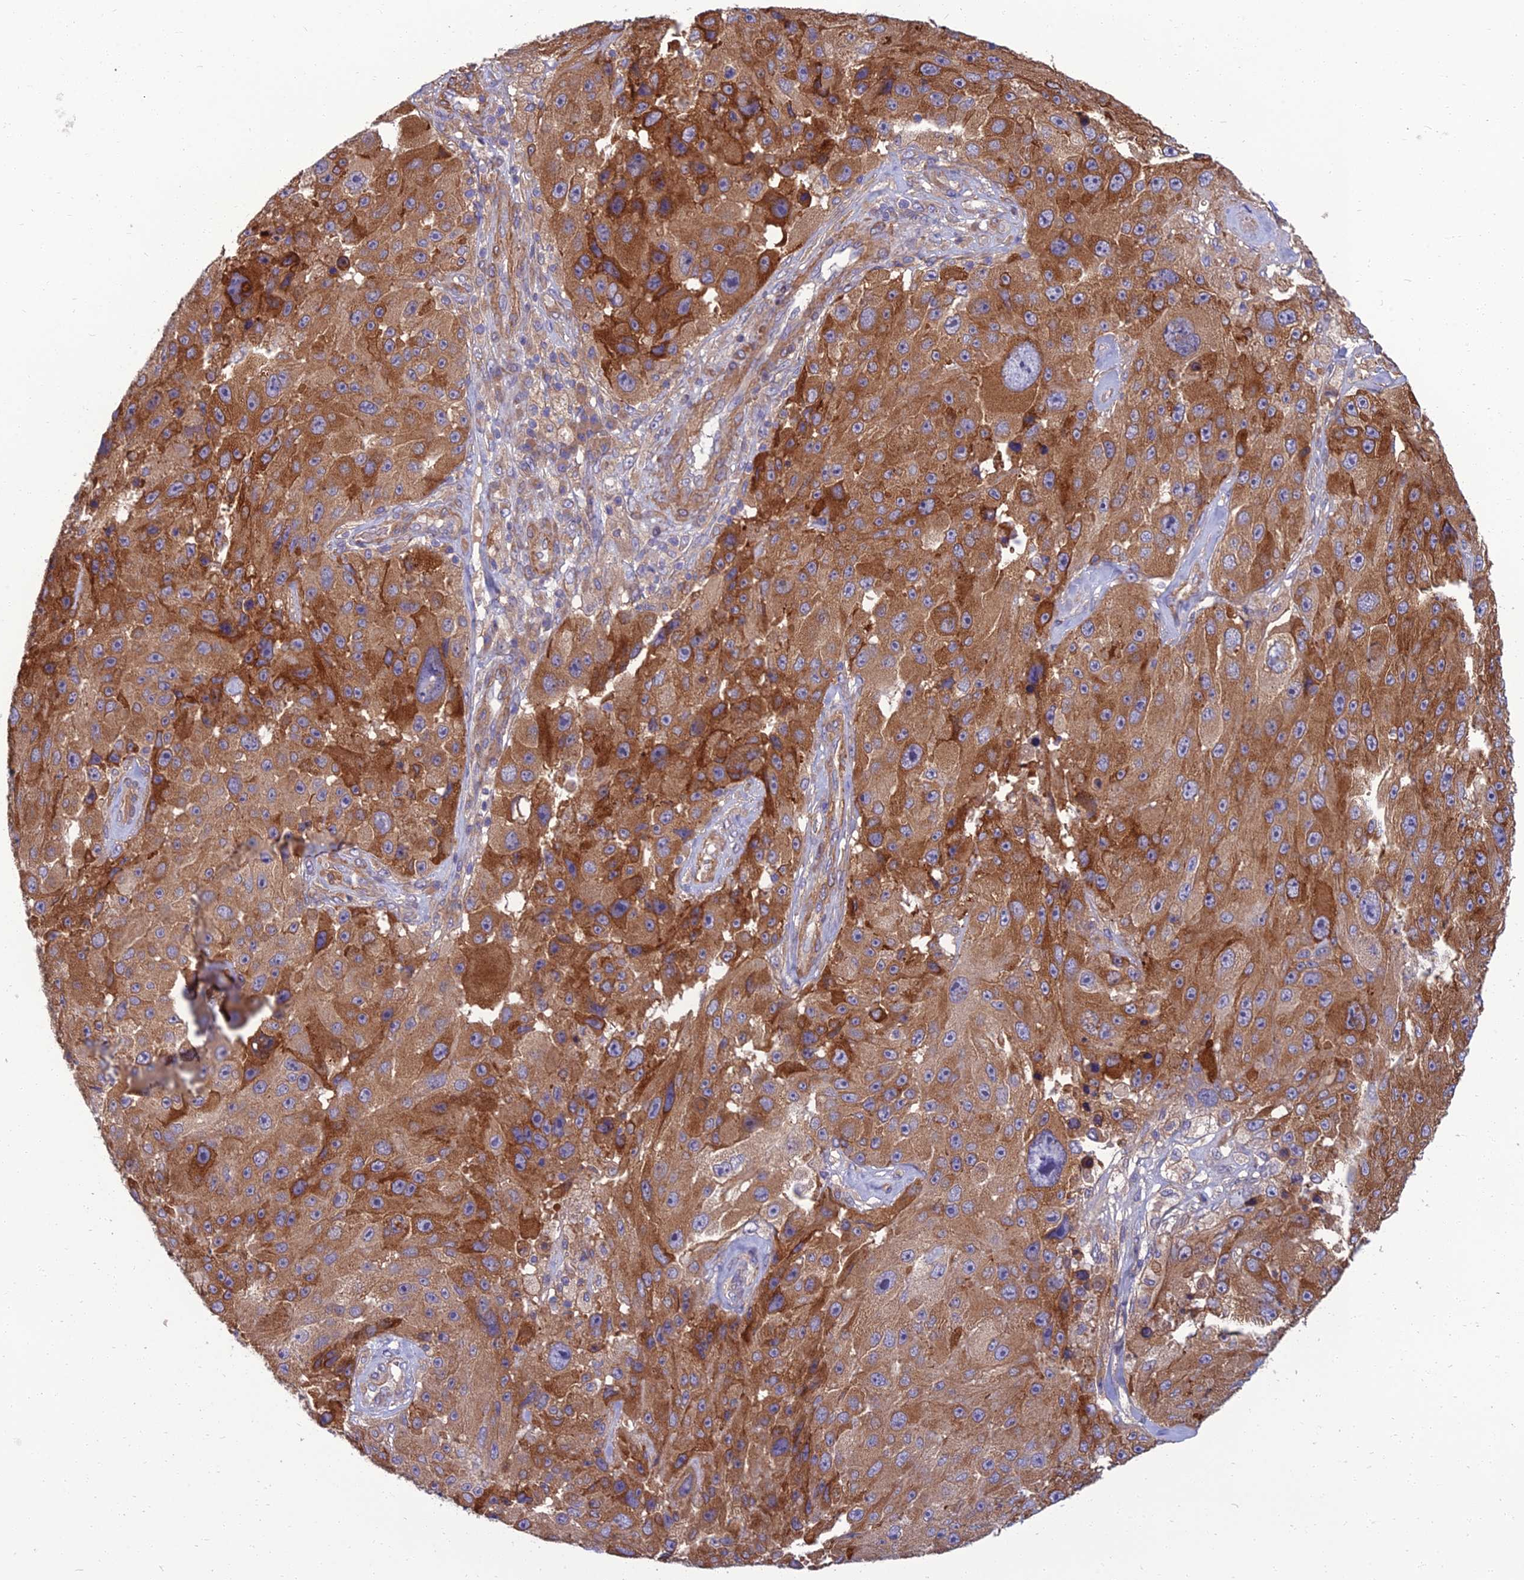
{"staining": {"intensity": "strong", "quantity": ">75%", "location": "cytoplasmic/membranous"}, "tissue": "melanoma", "cell_type": "Tumor cells", "image_type": "cancer", "snomed": [{"axis": "morphology", "description": "Malignant melanoma, Metastatic site"}, {"axis": "topography", "description": "Lymph node"}], "caption": "Immunohistochemical staining of melanoma displays high levels of strong cytoplasmic/membranous protein expression in about >75% of tumor cells.", "gene": "WDR24", "patient": {"sex": "male", "age": 62}}